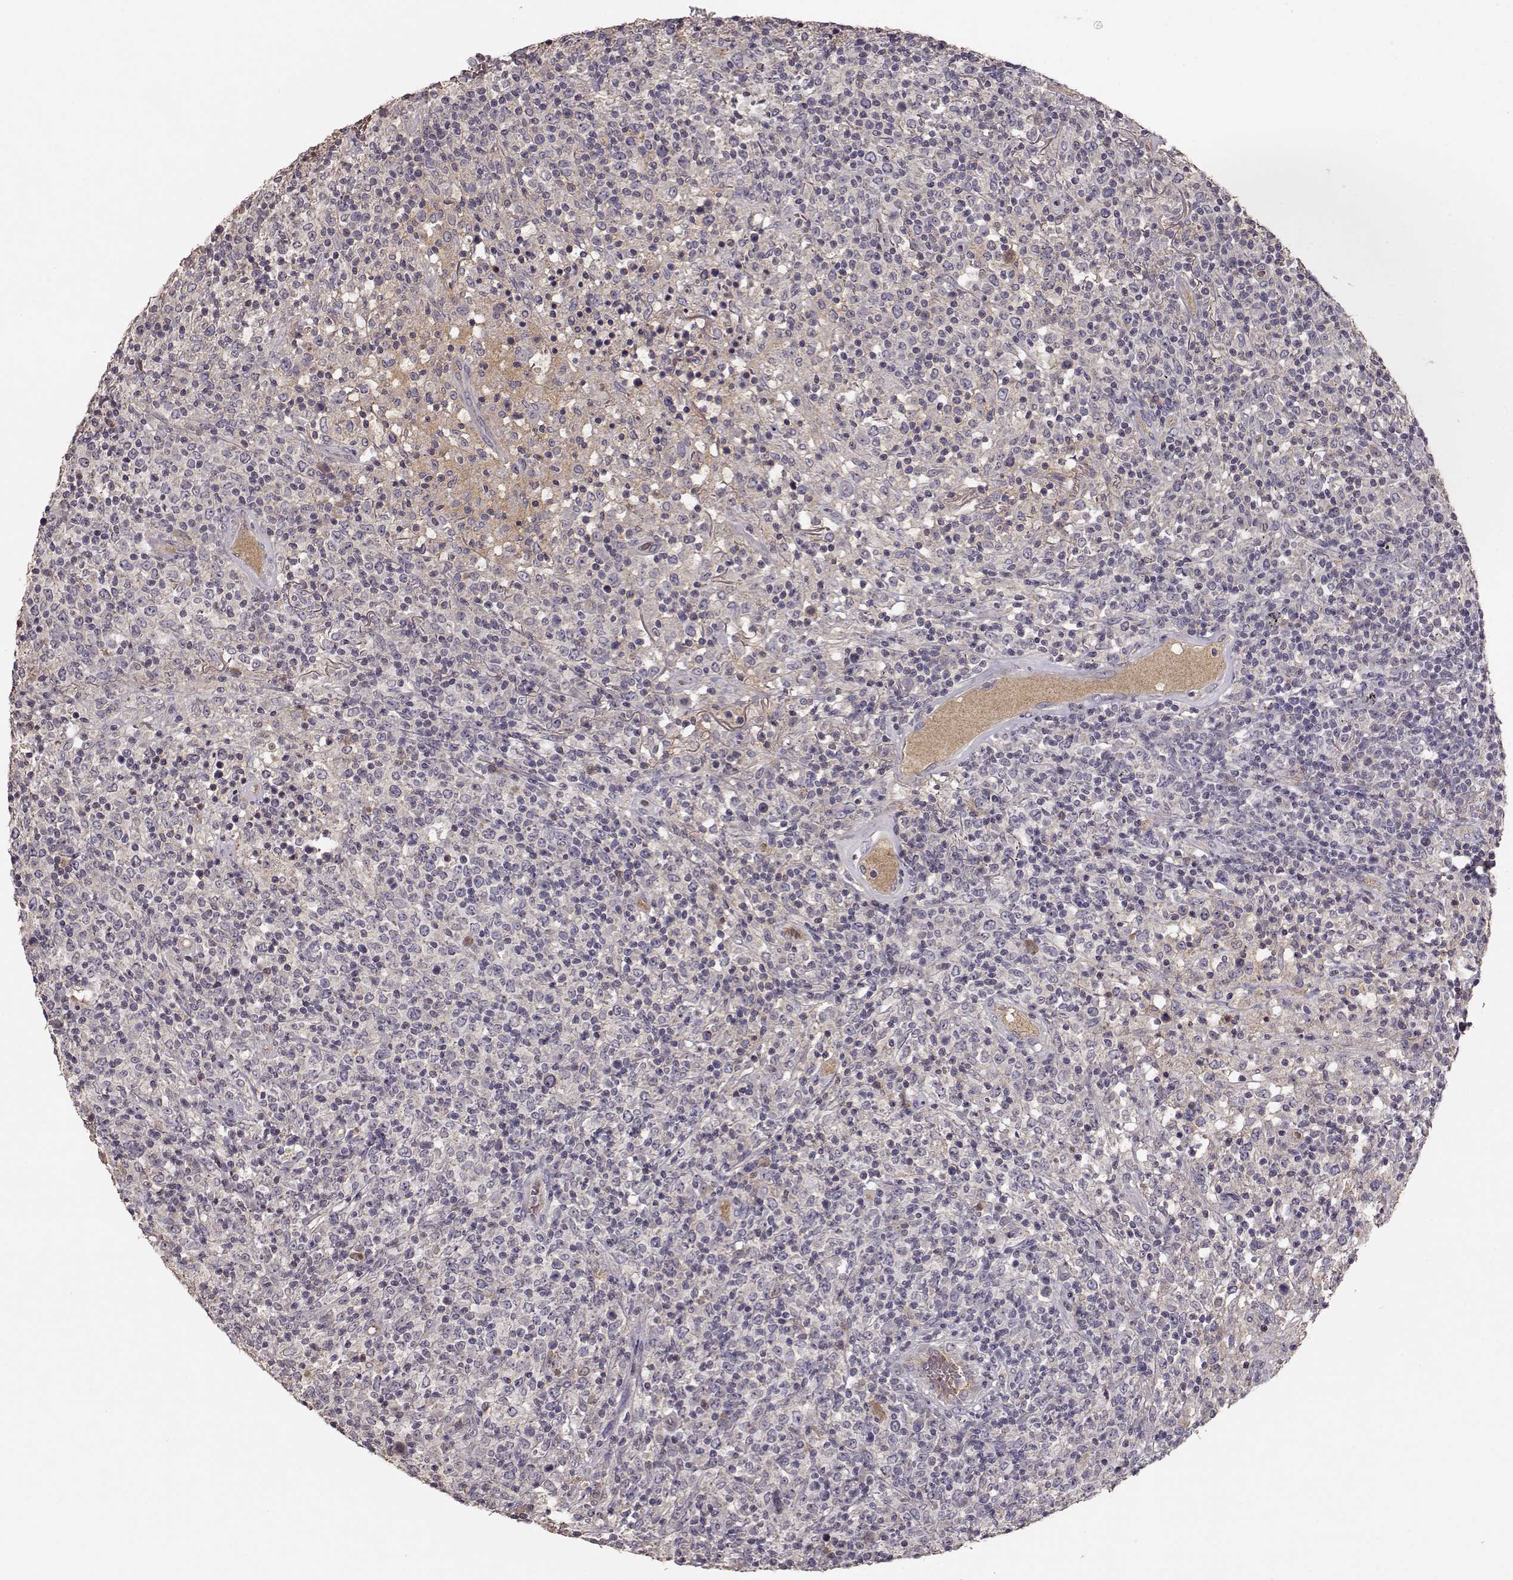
{"staining": {"intensity": "negative", "quantity": "none", "location": "none"}, "tissue": "lymphoma", "cell_type": "Tumor cells", "image_type": "cancer", "snomed": [{"axis": "morphology", "description": "Malignant lymphoma, non-Hodgkin's type, High grade"}, {"axis": "topography", "description": "Lung"}], "caption": "A high-resolution image shows immunohistochemistry staining of malignant lymphoma, non-Hodgkin's type (high-grade), which displays no significant staining in tumor cells. (Stains: DAB (3,3'-diaminobenzidine) immunohistochemistry (IHC) with hematoxylin counter stain, Microscopy: brightfield microscopy at high magnification).", "gene": "PMCH", "patient": {"sex": "male", "age": 79}}